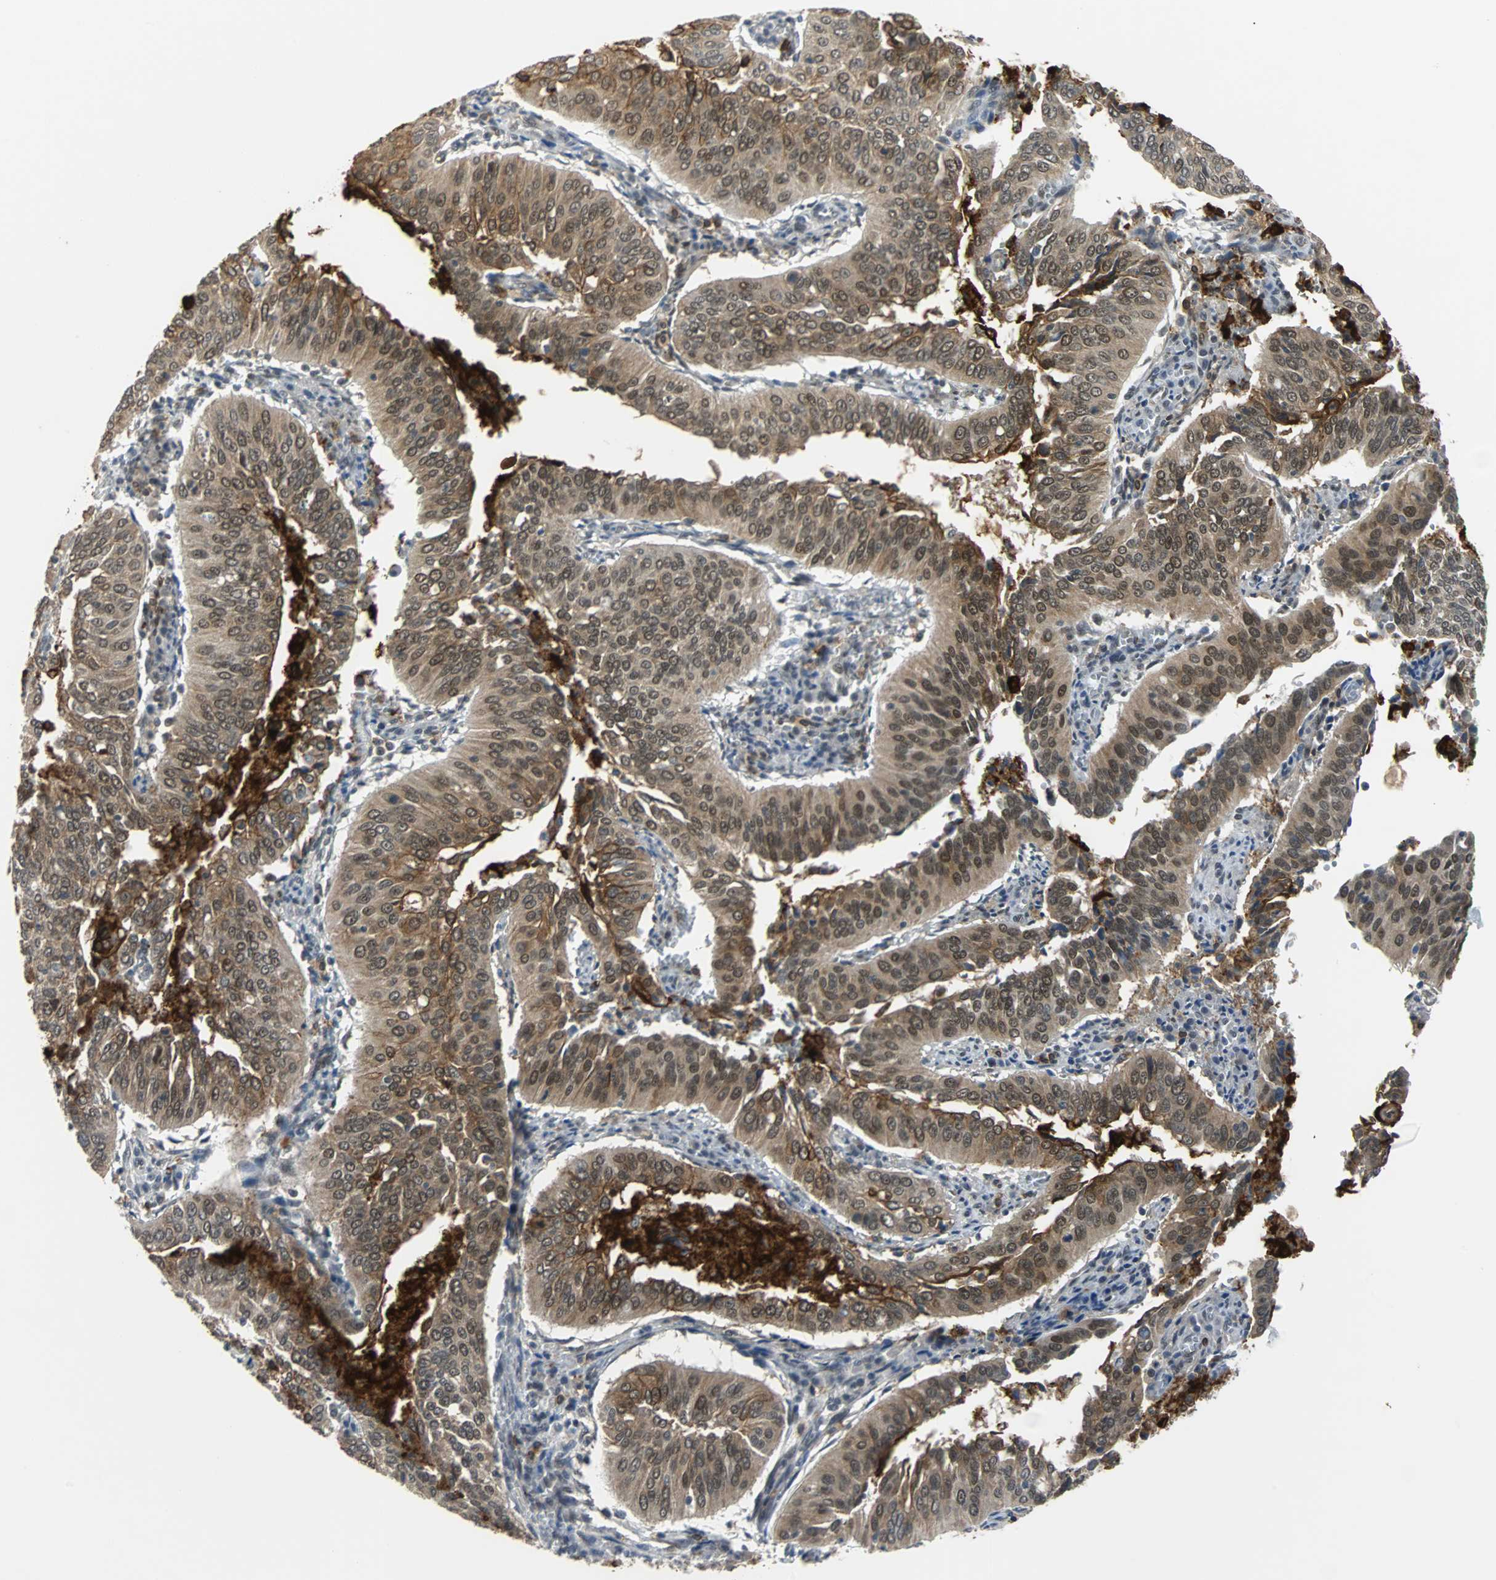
{"staining": {"intensity": "strong", "quantity": ">75%", "location": "cytoplasmic/membranous,nuclear"}, "tissue": "cervical cancer", "cell_type": "Tumor cells", "image_type": "cancer", "snomed": [{"axis": "morphology", "description": "Squamous cell carcinoma, NOS"}, {"axis": "topography", "description": "Cervix"}], "caption": "Tumor cells show strong cytoplasmic/membranous and nuclear positivity in about >75% of cells in squamous cell carcinoma (cervical).", "gene": "SIRT1", "patient": {"sex": "female", "age": 39}}